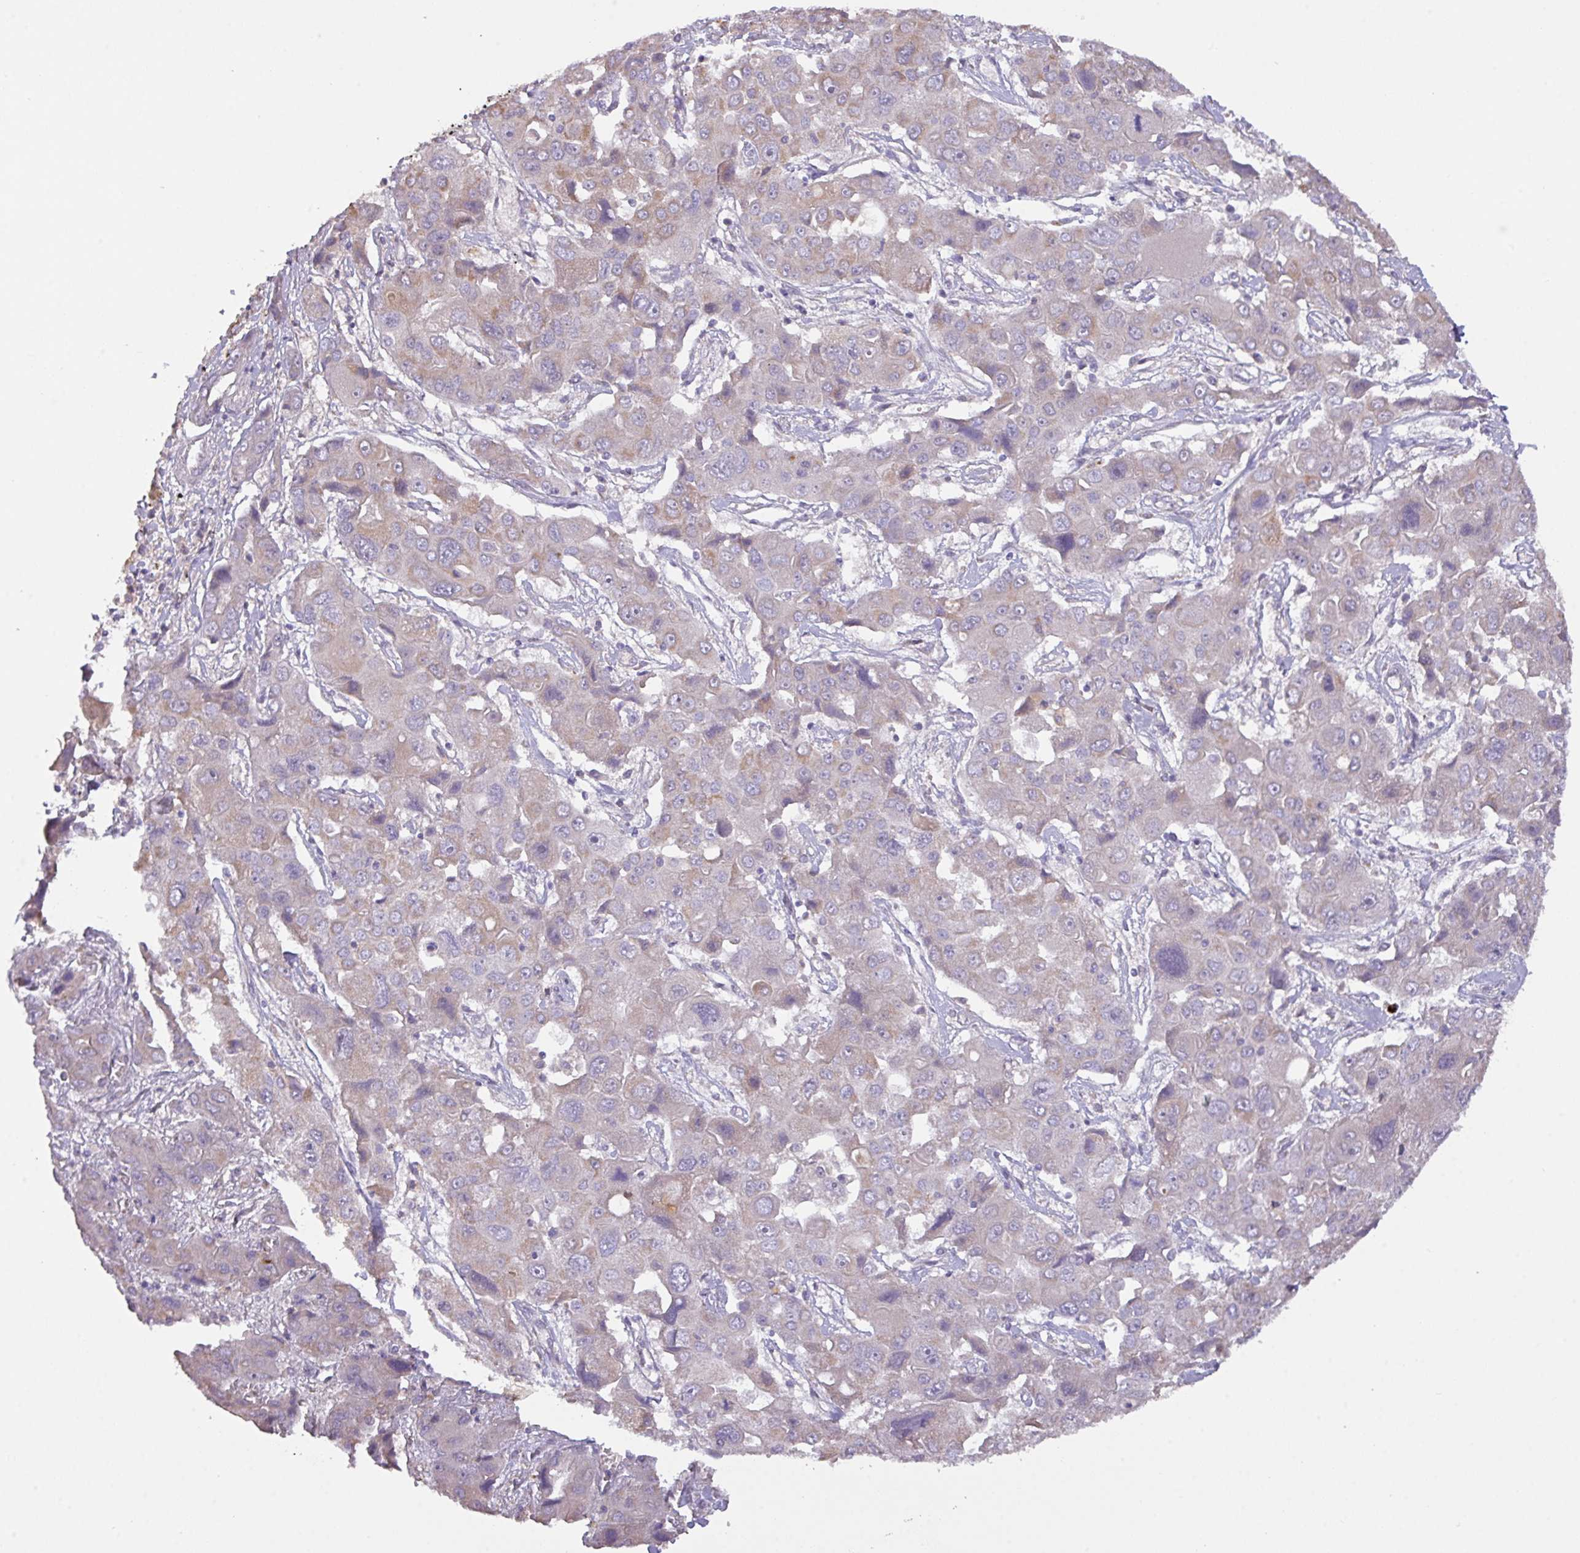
{"staining": {"intensity": "weak", "quantity": "<25%", "location": "cytoplasmic/membranous"}, "tissue": "liver cancer", "cell_type": "Tumor cells", "image_type": "cancer", "snomed": [{"axis": "morphology", "description": "Cholangiocarcinoma"}, {"axis": "topography", "description": "Liver"}], "caption": "High magnification brightfield microscopy of liver cancer stained with DAB (brown) and counterstained with hematoxylin (blue): tumor cells show no significant staining.", "gene": "PRADC1", "patient": {"sex": "male", "age": 67}}